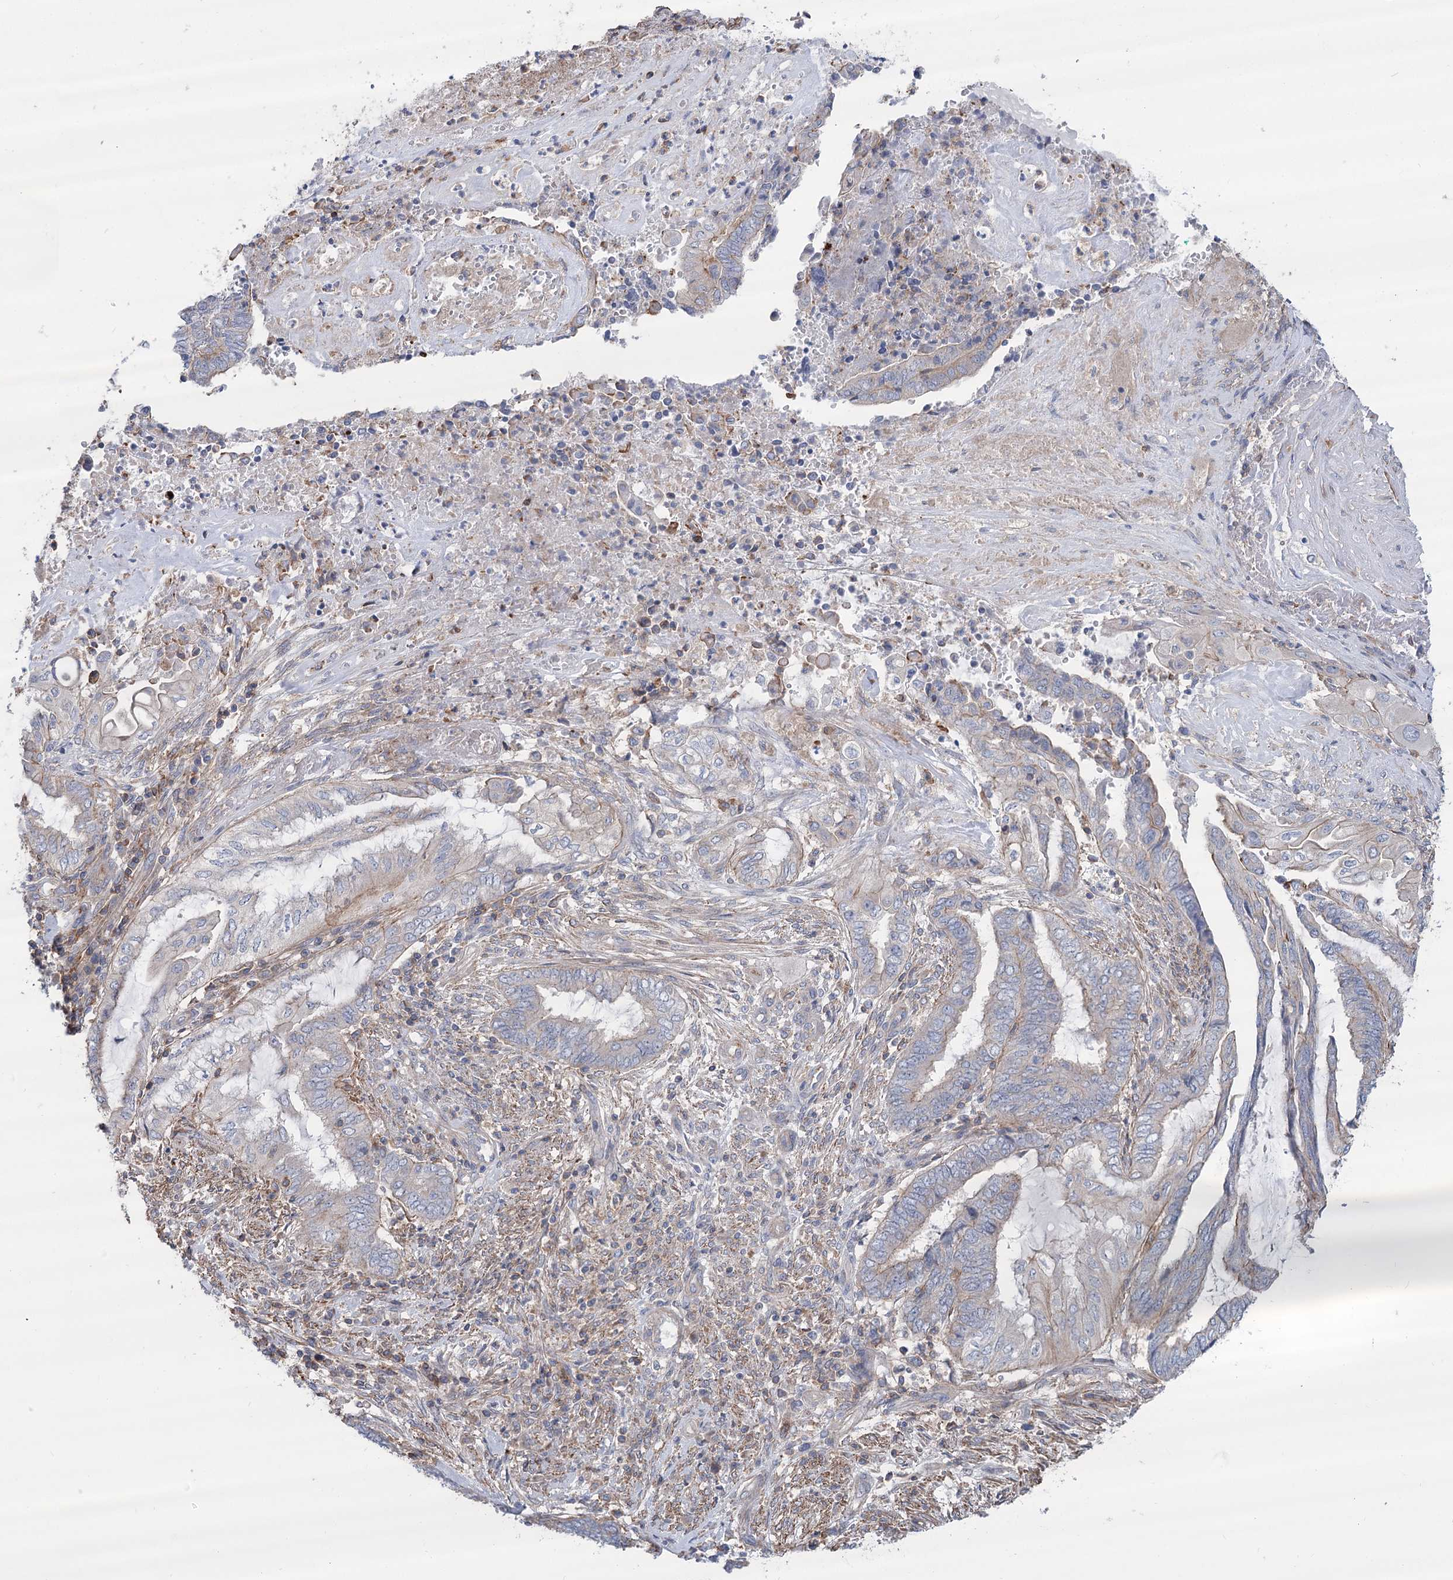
{"staining": {"intensity": "weak", "quantity": "<25%", "location": "cytoplasmic/membranous"}, "tissue": "endometrial cancer", "cell_type": "Tumor cells", "image_type": "cancer", "snomed": [{"axis": "morphology", "description": "Adenocarcinoma, NOS"}, {"axis": "topography", "description": "Uterus"}, {"axis": "topography", "description": "Endometrium"}], "caption": "DAB immunohistochemical staining of human endometrial cancer reveals no significant positivity in tumor cells.", "gene": "LARP1B", "patient": {"sex": "female", "age": 70}}